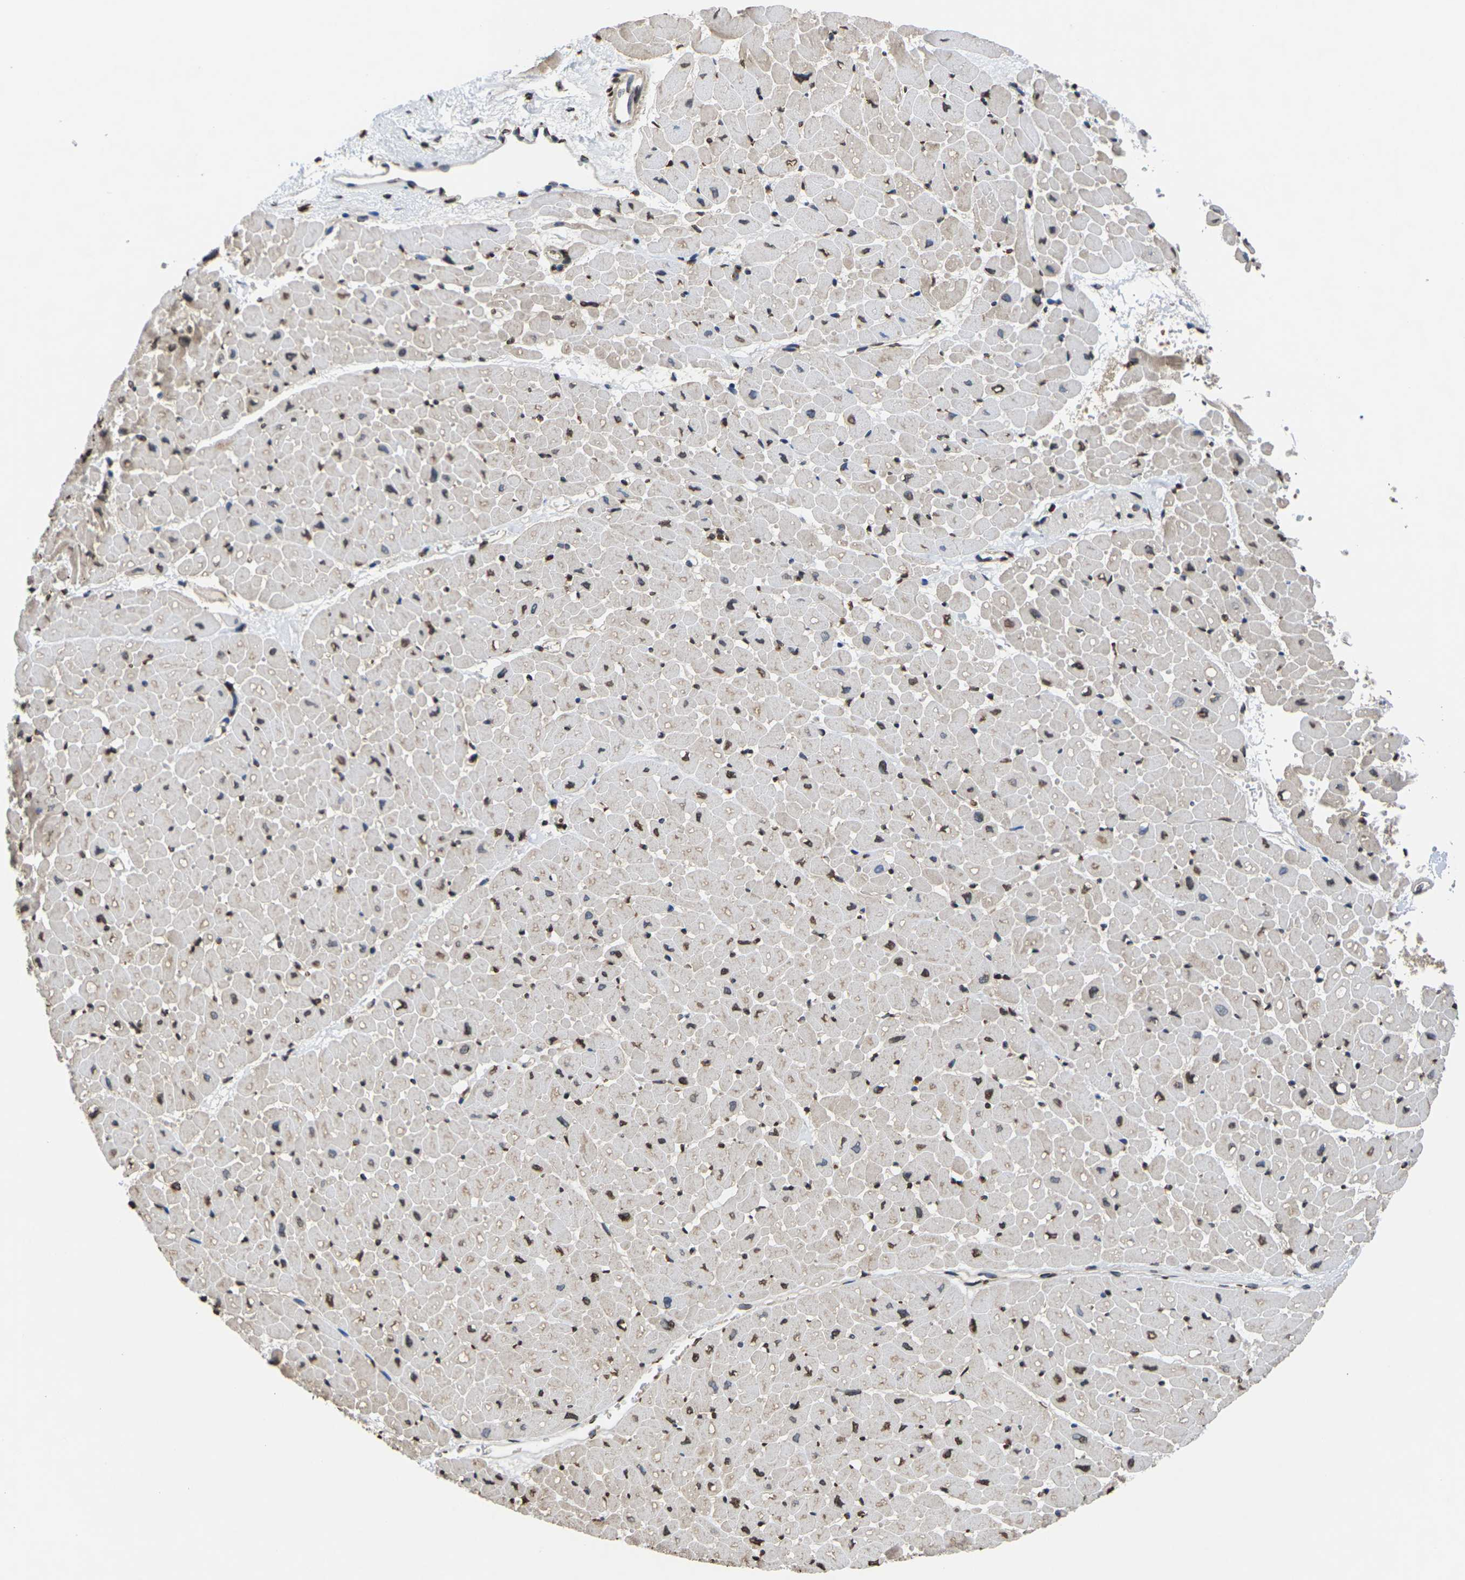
{"staining": {"intensity": "strong", "quantity": ">75%", "location": "nuclear"}, "tissue": "heart muscle", "cell_type": "Cardiomyocytes", "image_type": "normal", "snomed": [{"axis": "morphology", "description": "Normal tissue, NOS"}, {"axis": "topography", "description": "Heart"}], "caption": "Protein staining demonstrates strong nuclear positivity in about >75% of cardiomyocytes in benign heart muscle. The staining was performed using DAB (3,3'-diaminobenzidine), with brown indicating positive protein expression. Nuclei are stained blue with hematoxylin.", "gene": "EMSY", "patient": {"sex": "male", "age": 45}}